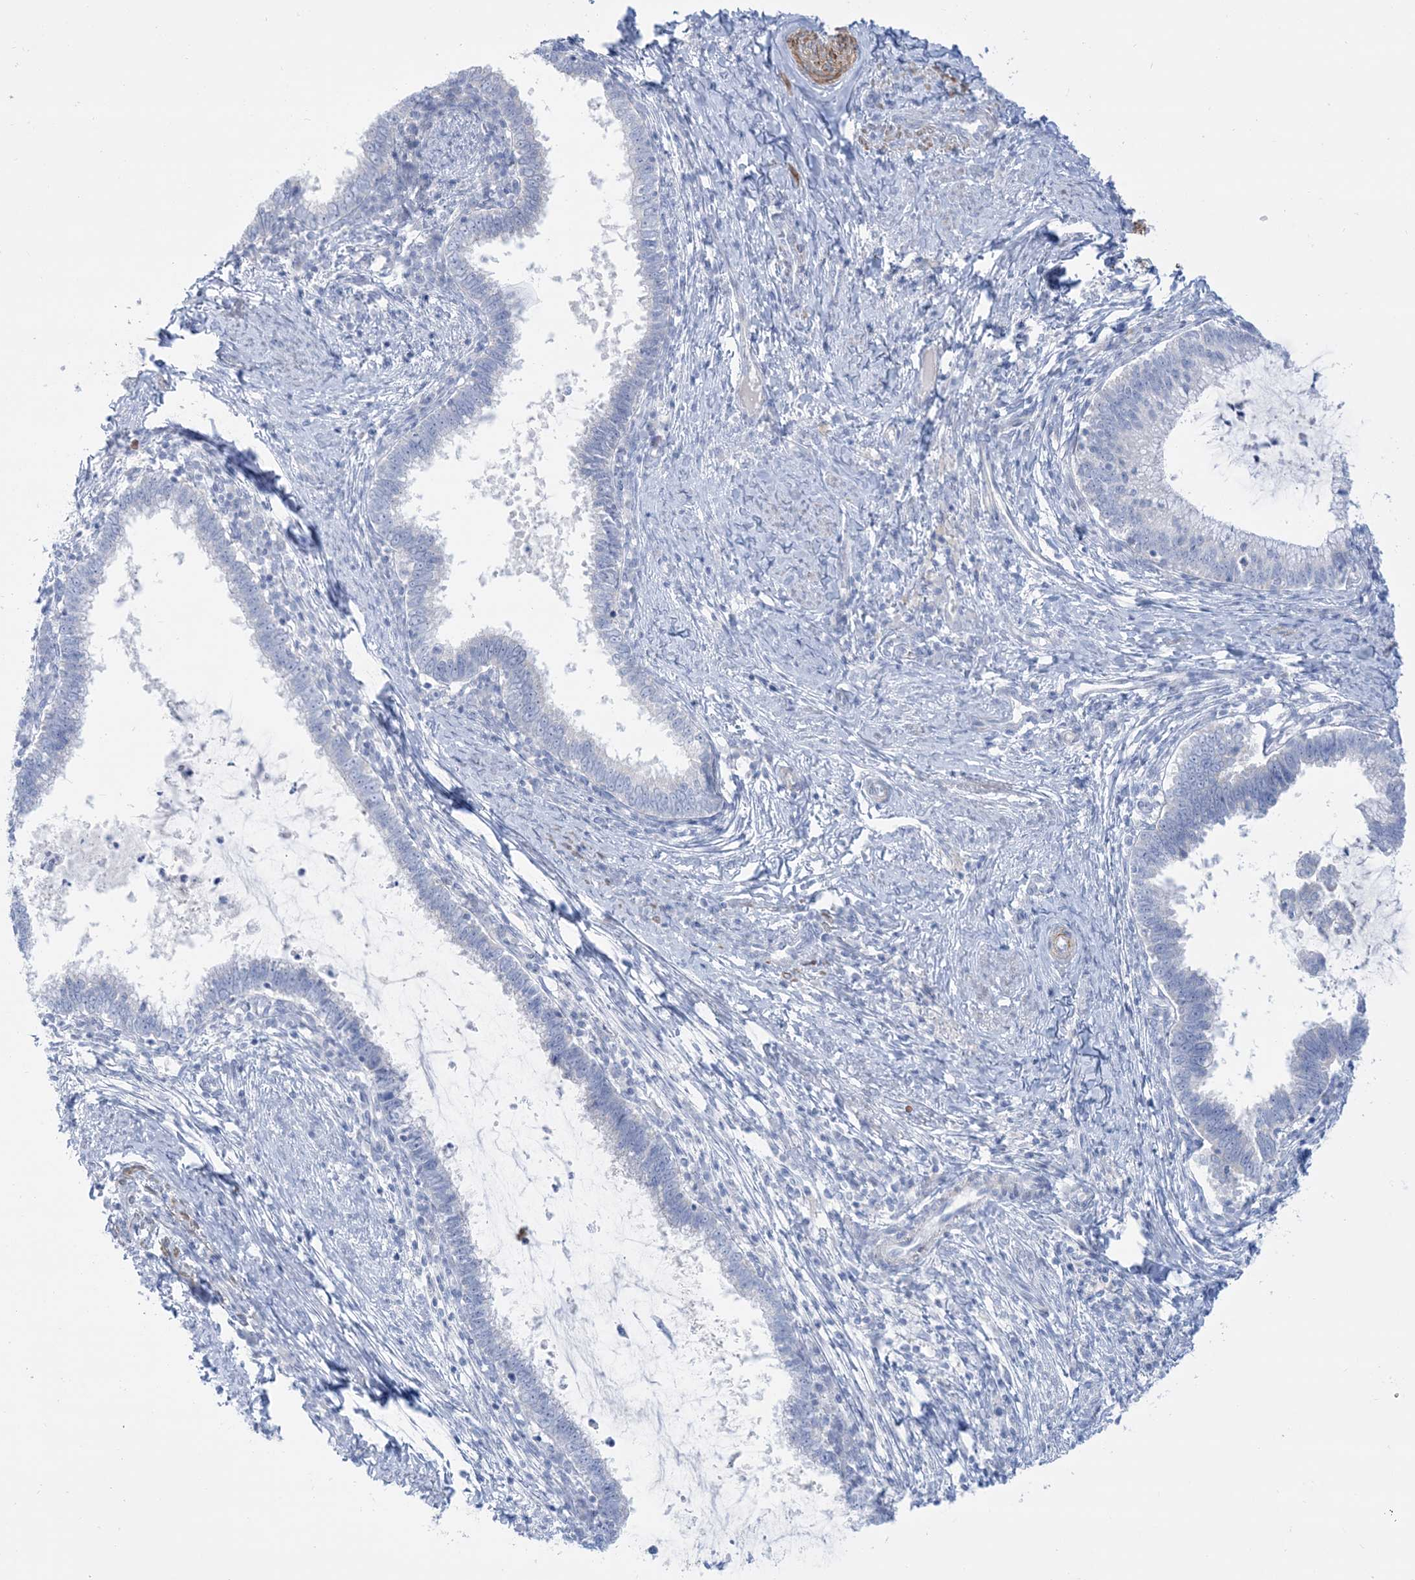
{"staining": {"intensity": "negative", "quantity": "none", "location": "none"}, "tissue": "cervical cancer", "cell_type": "Tumor cells", "image_type": "cancer", "snomed": [{"axis": "morphology", "description": "Adenocarcinoma, NOS"}, {"axis": "topography", "description": "Cervix"}], "caption": "A photomicrograph of human cervical adenocarcinoma is negative for staining in tumor cells.", "gene": "MARS2", "patient": {"sex": "female", "age": 36}}